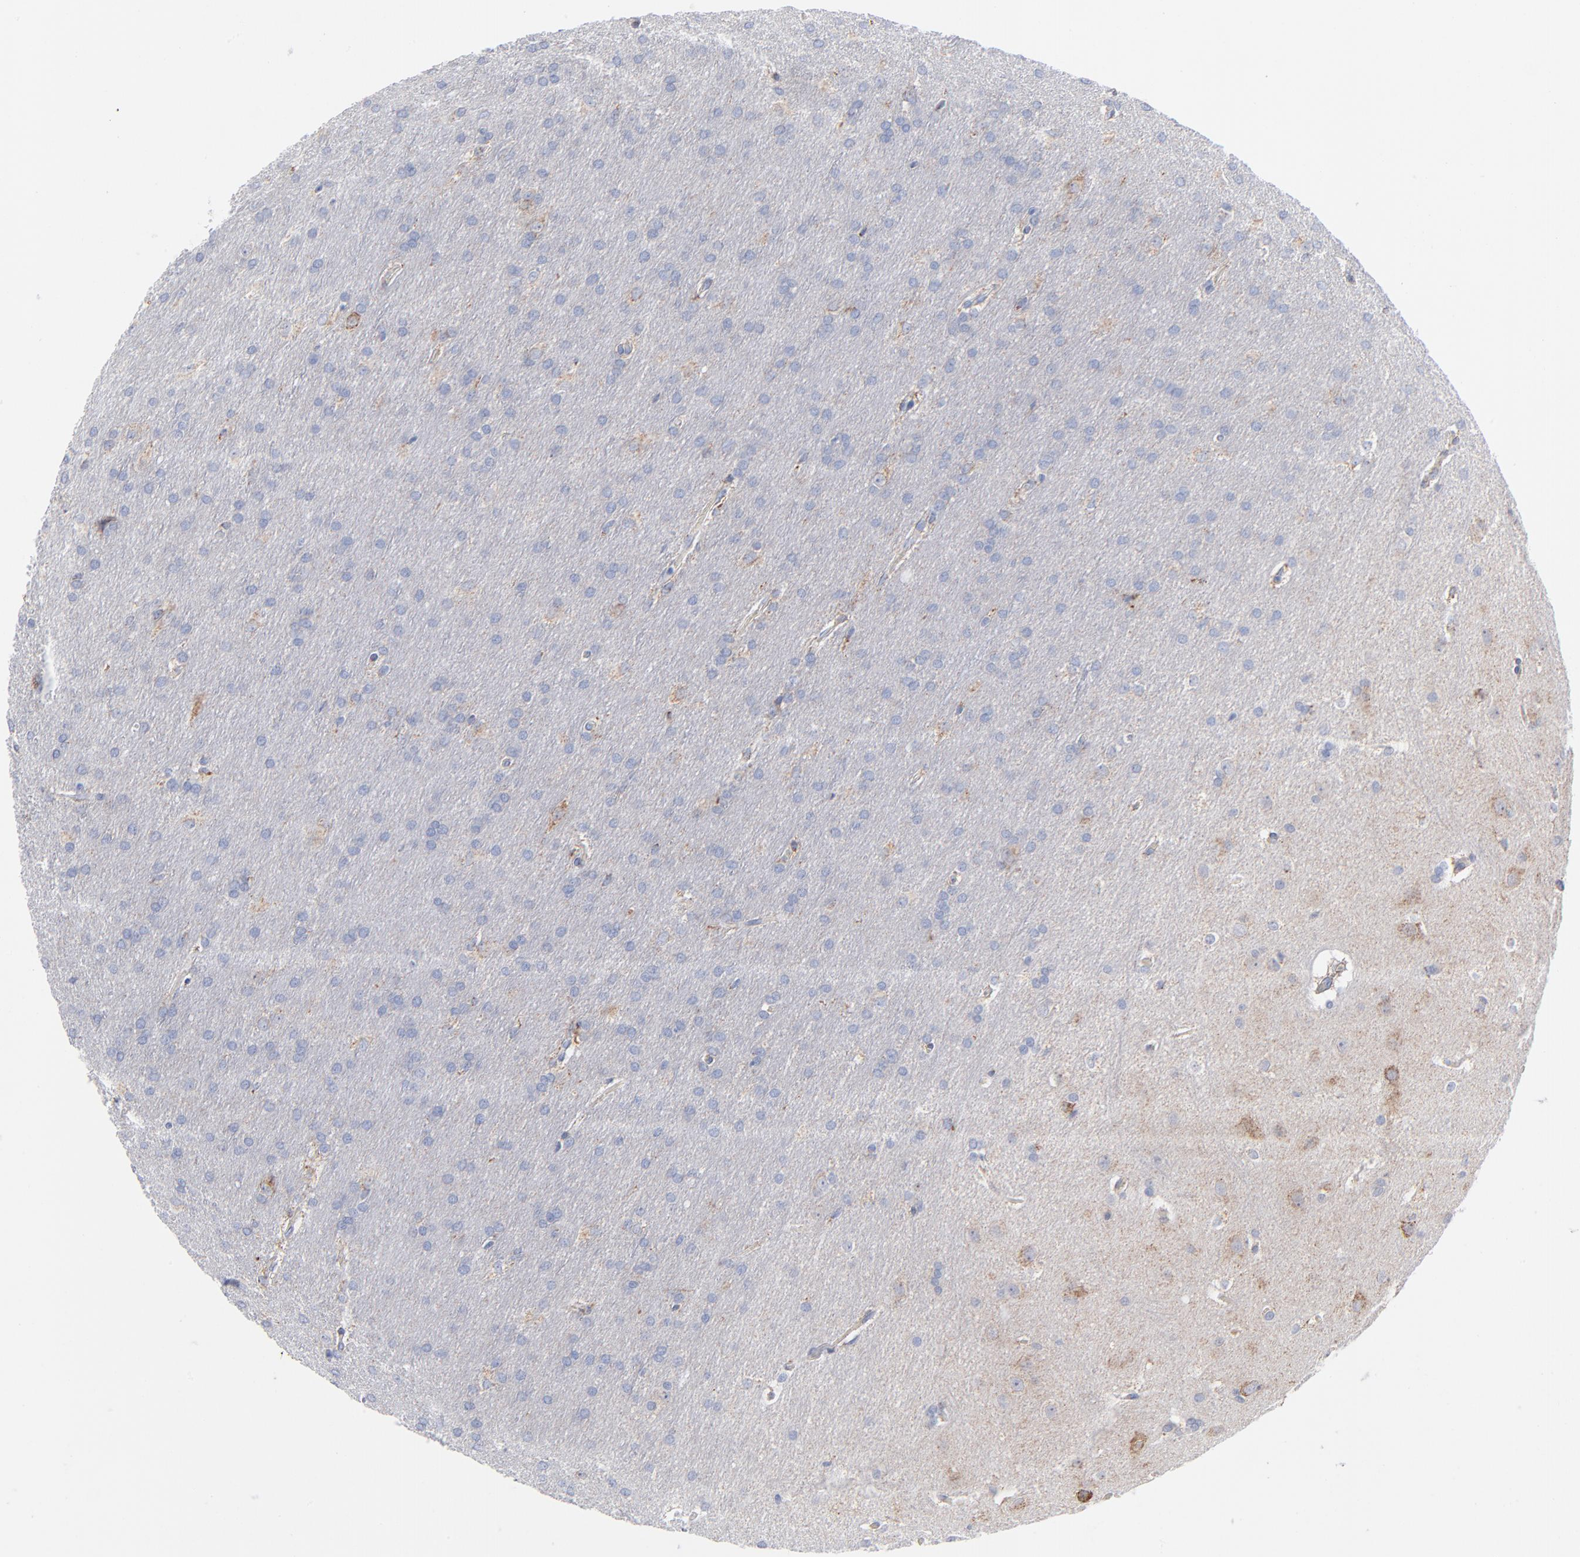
{"staining": {"intensity": "negative", "quantity": "none", "location": "none"}, "tissue": "glioma", "cell_type": "Tumor cells", "image_type": "cancer", "snomed": [{"axis": "morphology", "description": "Glioma, malignant, Low grade"}, {"axis": "topography", "description": "Brain"}], "caption": "Tumor cells show no significant protein expression in glioma.", "gene": "CHCHD10", "patient": {"sex": "female", "age": 32}}